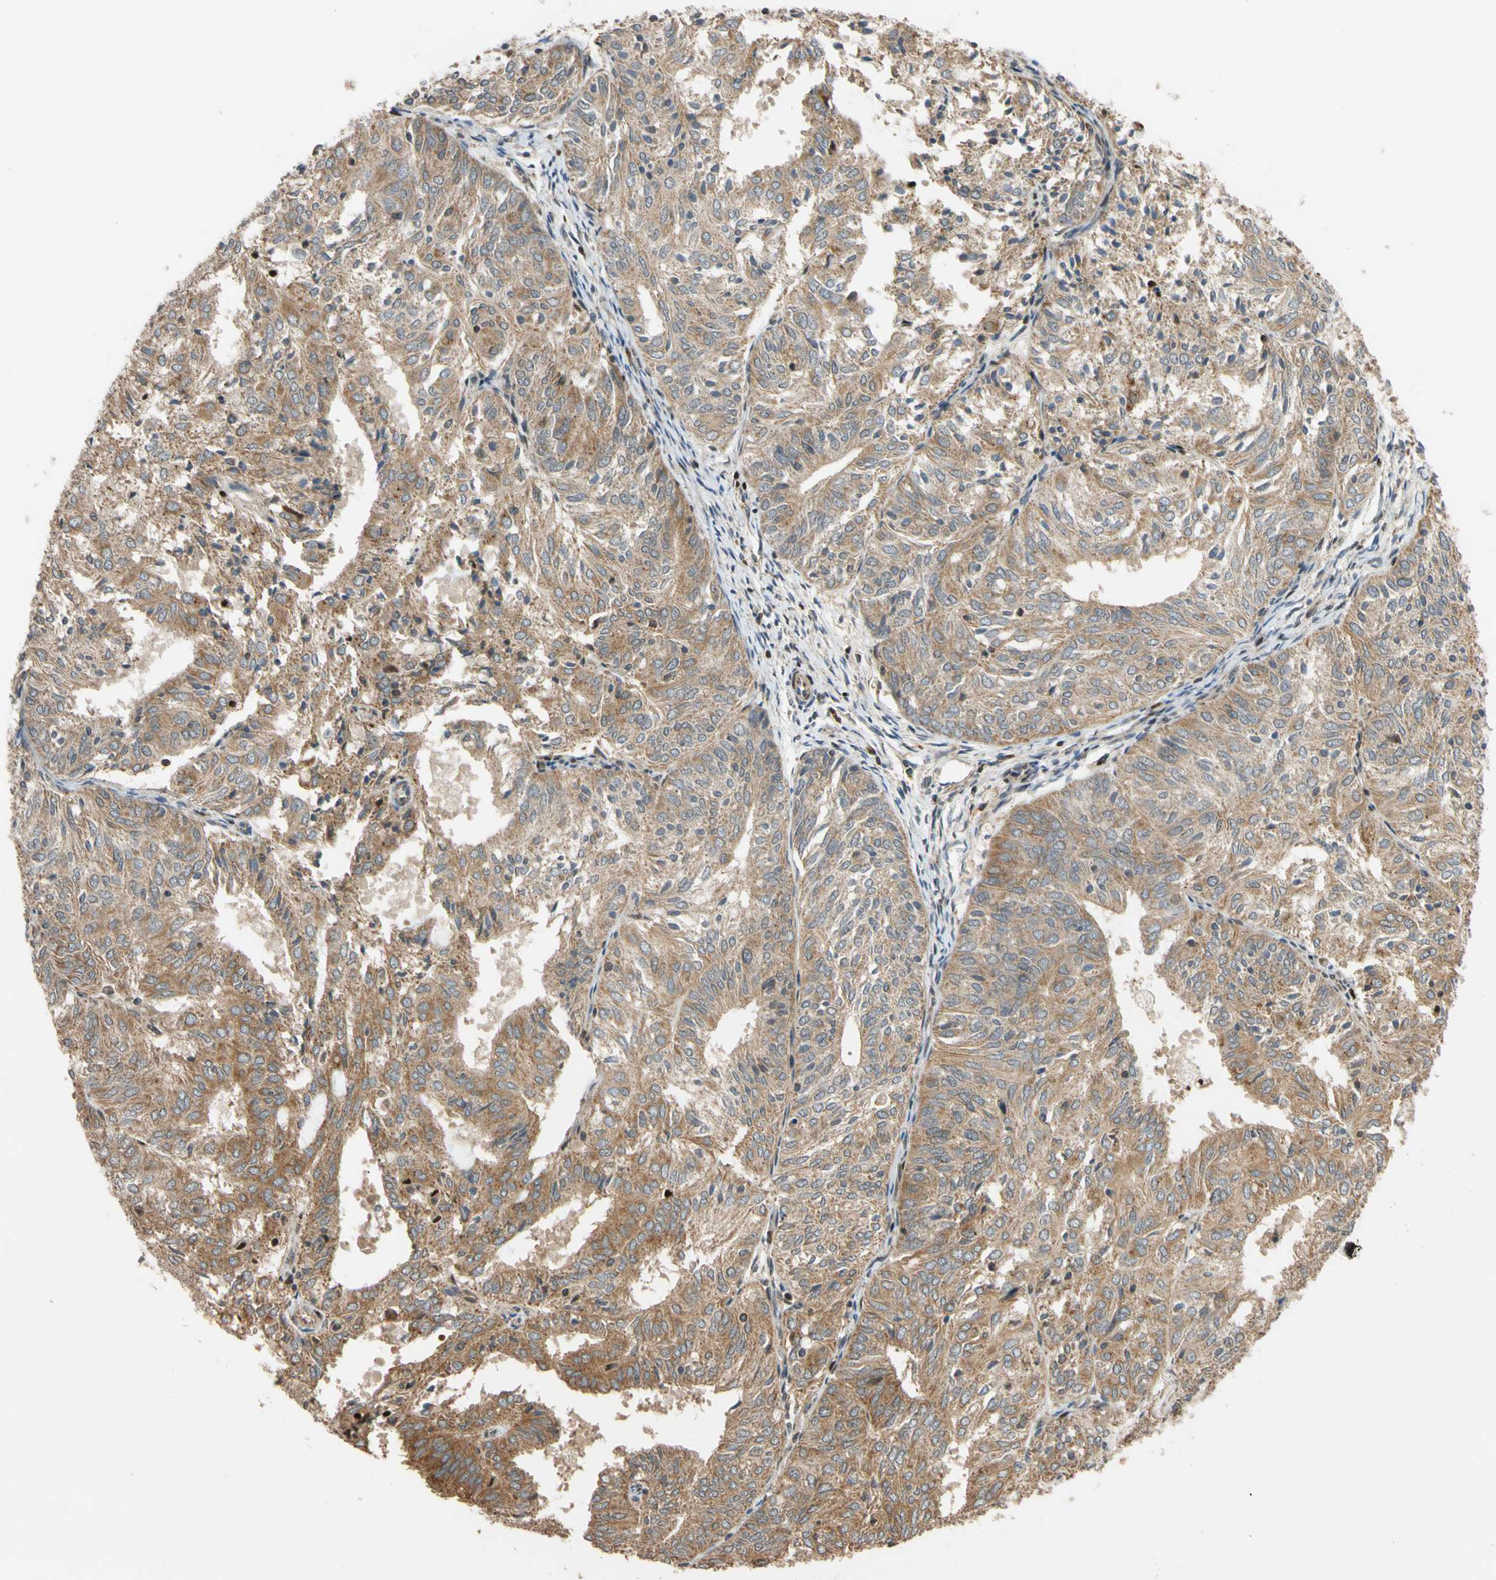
{"staining": {"intensity": "moderate", "quantity": ">75%", "location": "cytoplasmic/membranous"}, "tissue": "endometrial cancer", "cell_type": "Tumor cells", "image_type": "cancer", "snomed": [{"axis": "morphology", "description": "Adenocarcinoma, NOS"}, {"axis": "topography", "description": "Uterus"}], "caption": "A medium amount of moderate cytoplasmic/membranous positivity is appreciated in approximately >75% of tumor cells in endometrial cancer tissue.", "gene": "IP6K2", "patient": {"sex": "female", "age": 60}}